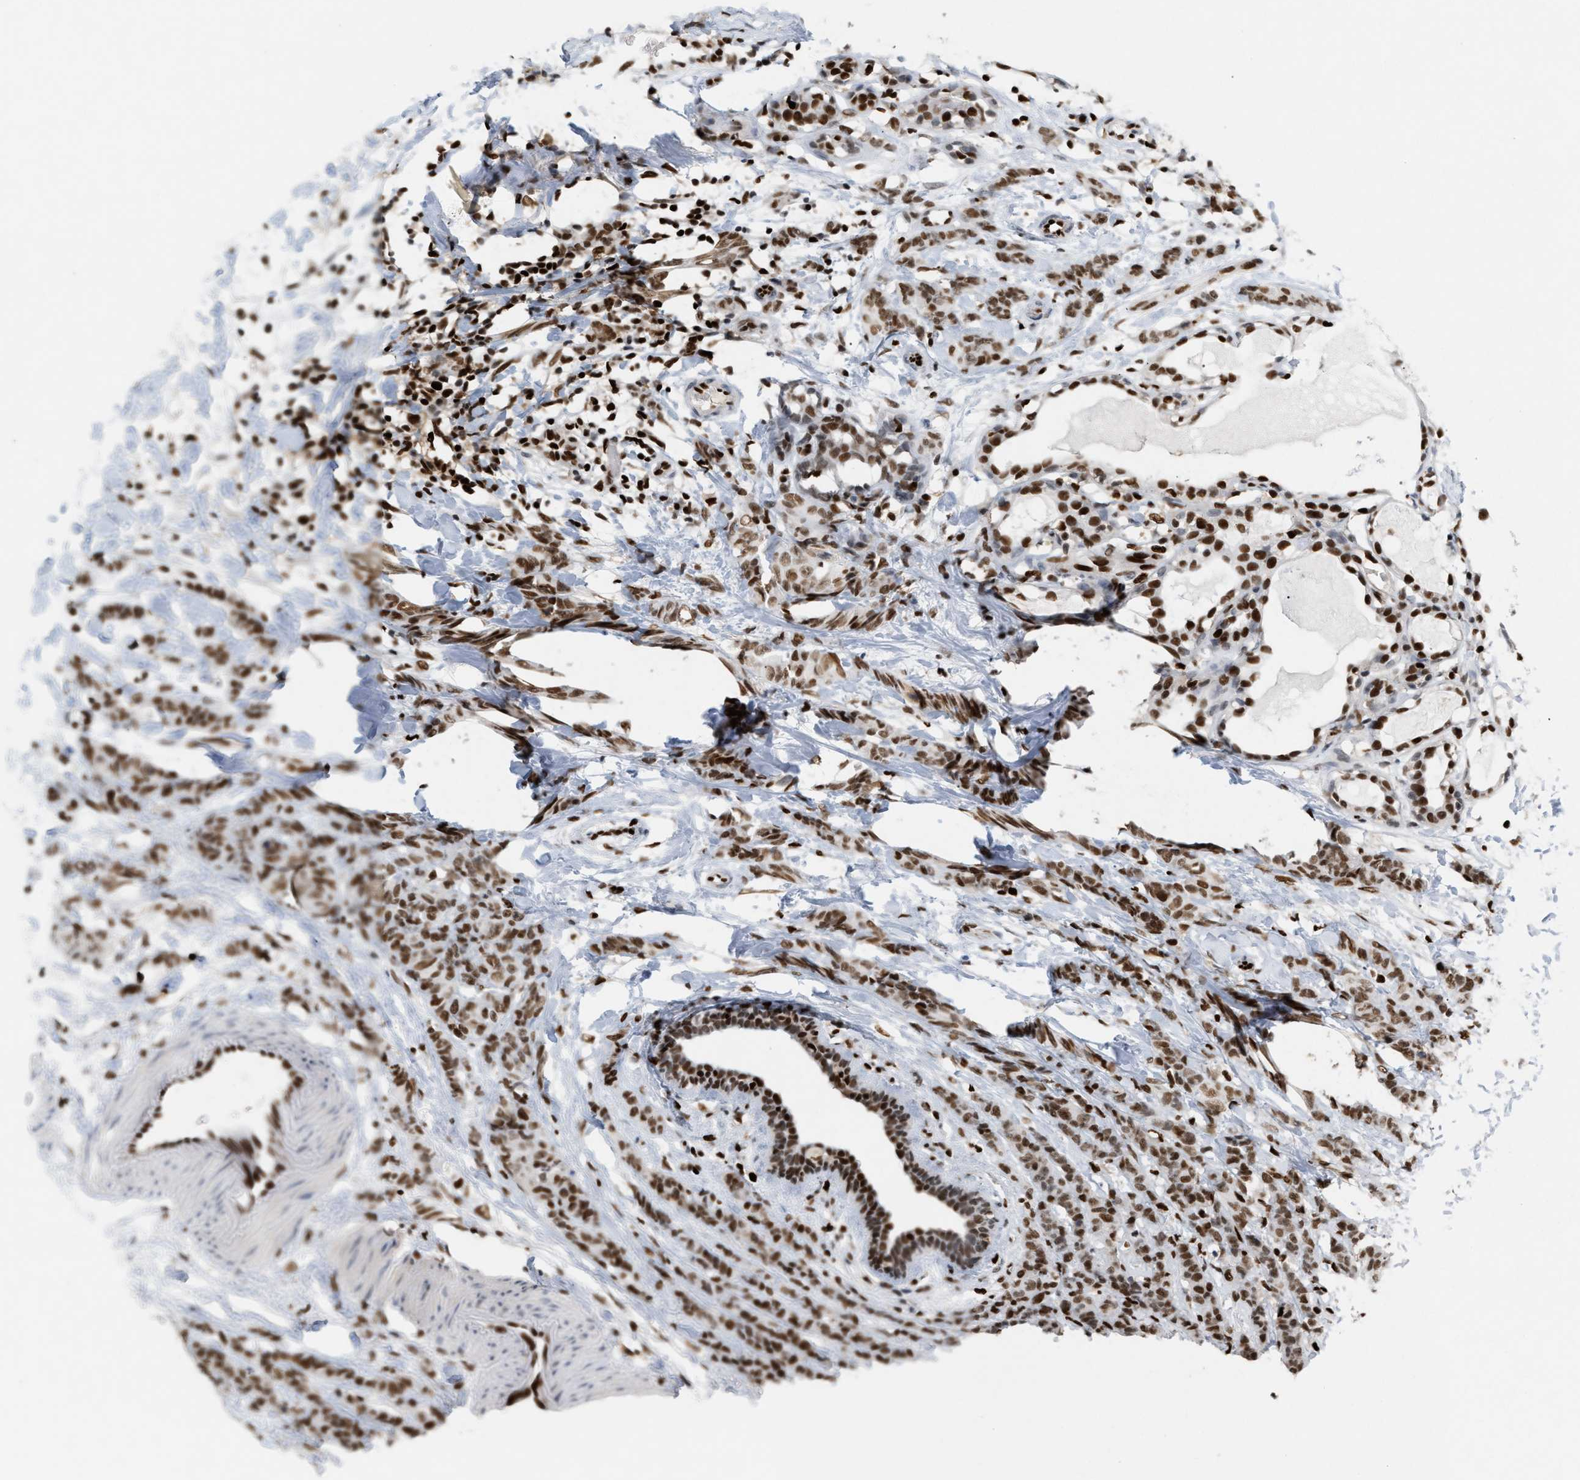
{"staining": {"intensity": "moderate", "quantity": ">75%", "location": "nuclear"}, "tissue": "breast cancer", "cell_type": "Tumor cells", "image_type": "cancer", "snomed": [{"axis": "morphology", "description": "Normal tissue, NOS"}, {"axis": "morphology", "description": "Duct carcinoma"}, {"axis": "topography", "description": "Breast"}], "caption": "Tumor cells reveal medium levels of moderate nuclear positivity in about >75% of cells in breast invasive ductal carcinoma. (DAB (3,3'-diaminobenzidine) IHC, brown staining for protein, blue staining for nuclei).", "gene": "RNASEK-C17orf49", "patient": {"sex": "female", "age": 40}}